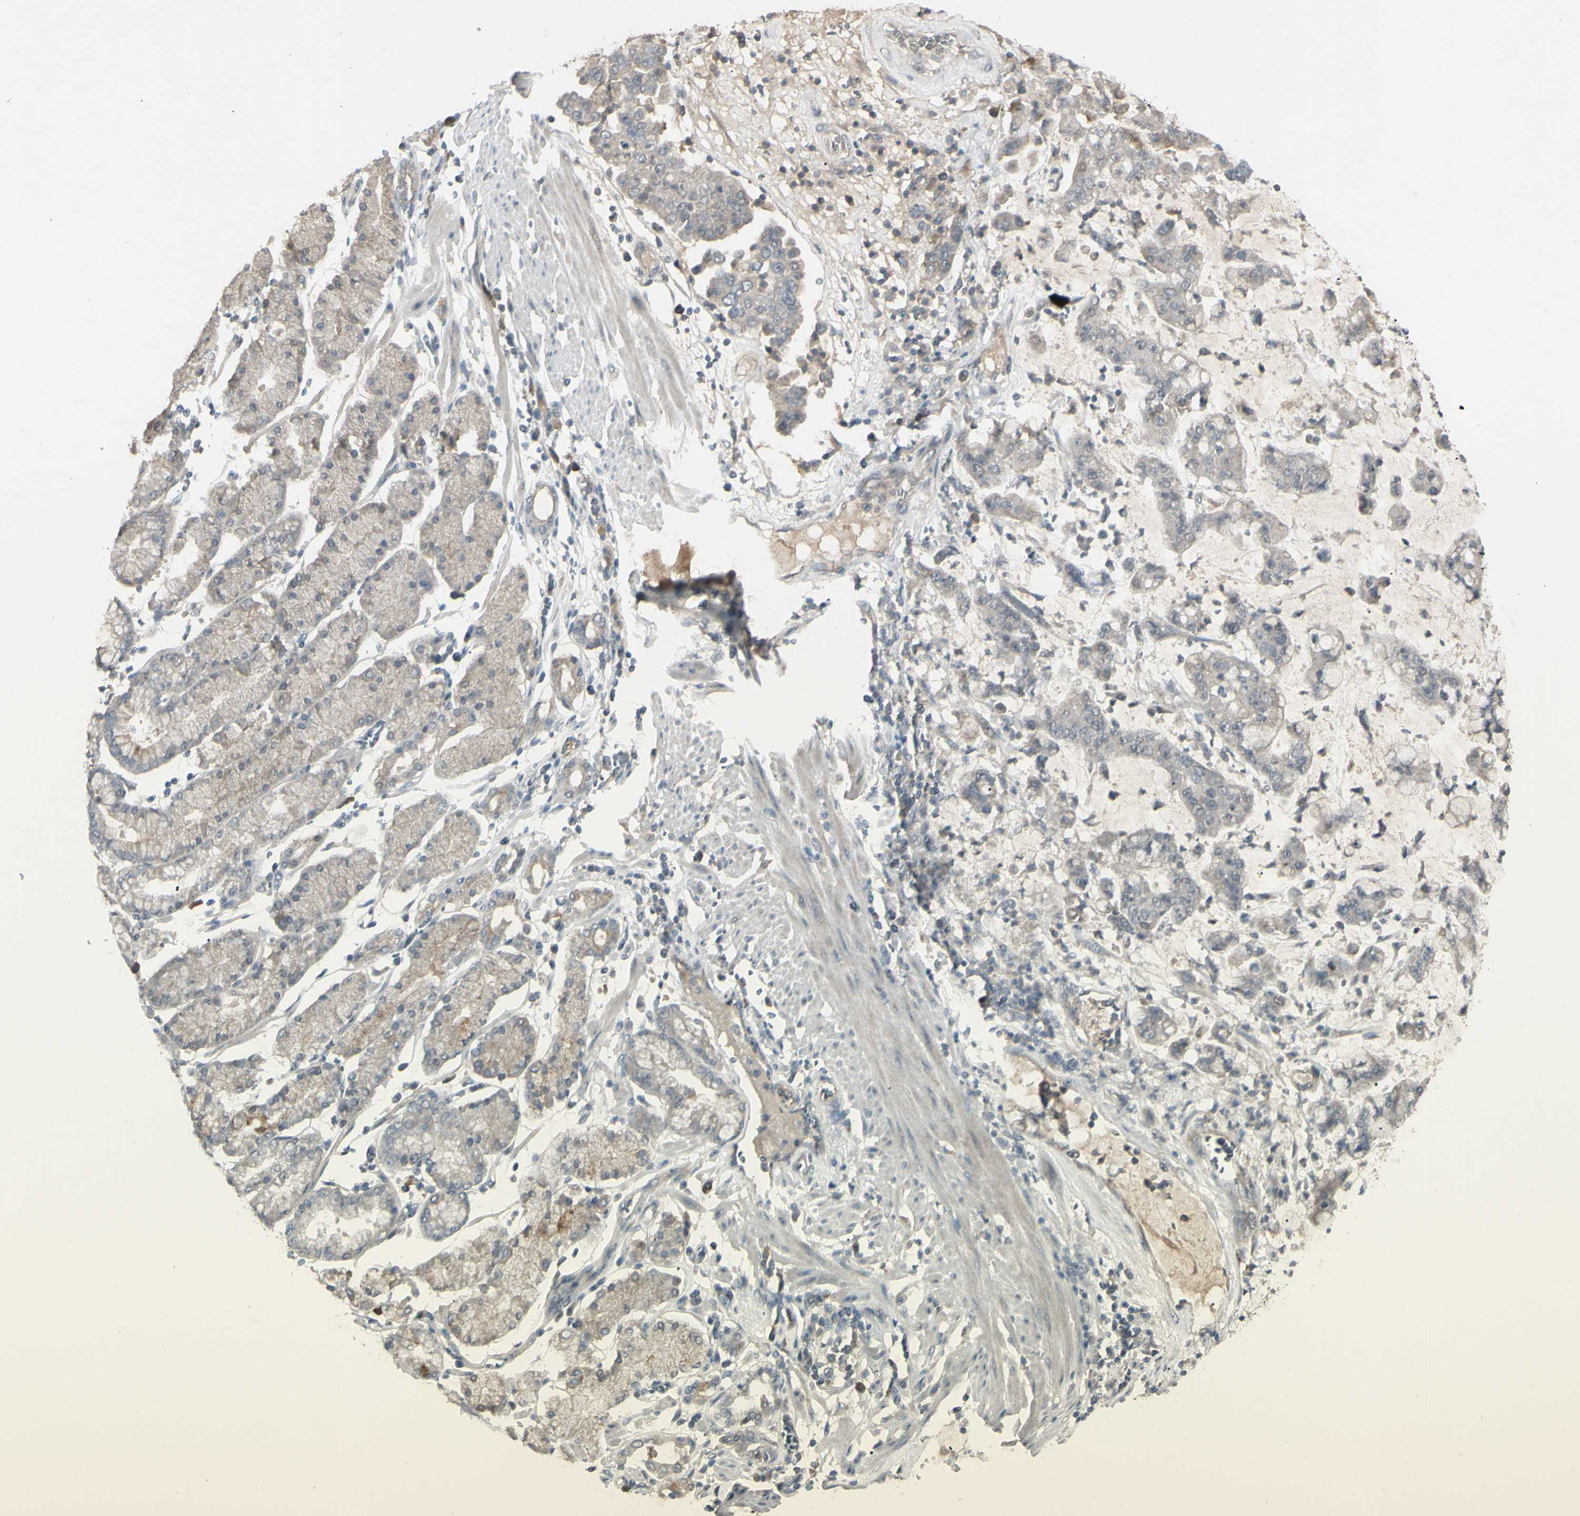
{"staining": {"intensity": "negative", "quantity": "none", "location": "none"}, "tissue": "stomach cancer", "cell_type": "Tumor cells", "image_type": "cancer", "snomed": [{"axis": "morphology", "description": "Normal tissue, NOS"}, {"axis": "morphology", "description": "Adenocarcinoma, NOS"}, {"axis": "topography", "description": "Stomach, upper"}, {"axis": "topography", "description": "Stomach"}], "caption": "Immunohistochemical staining of human adenocarcinoma (stomach) demonstrates no significant expression in tumor cells.", "gene": "PIAS4", "patient": {"sex": "male", "age": 76}}